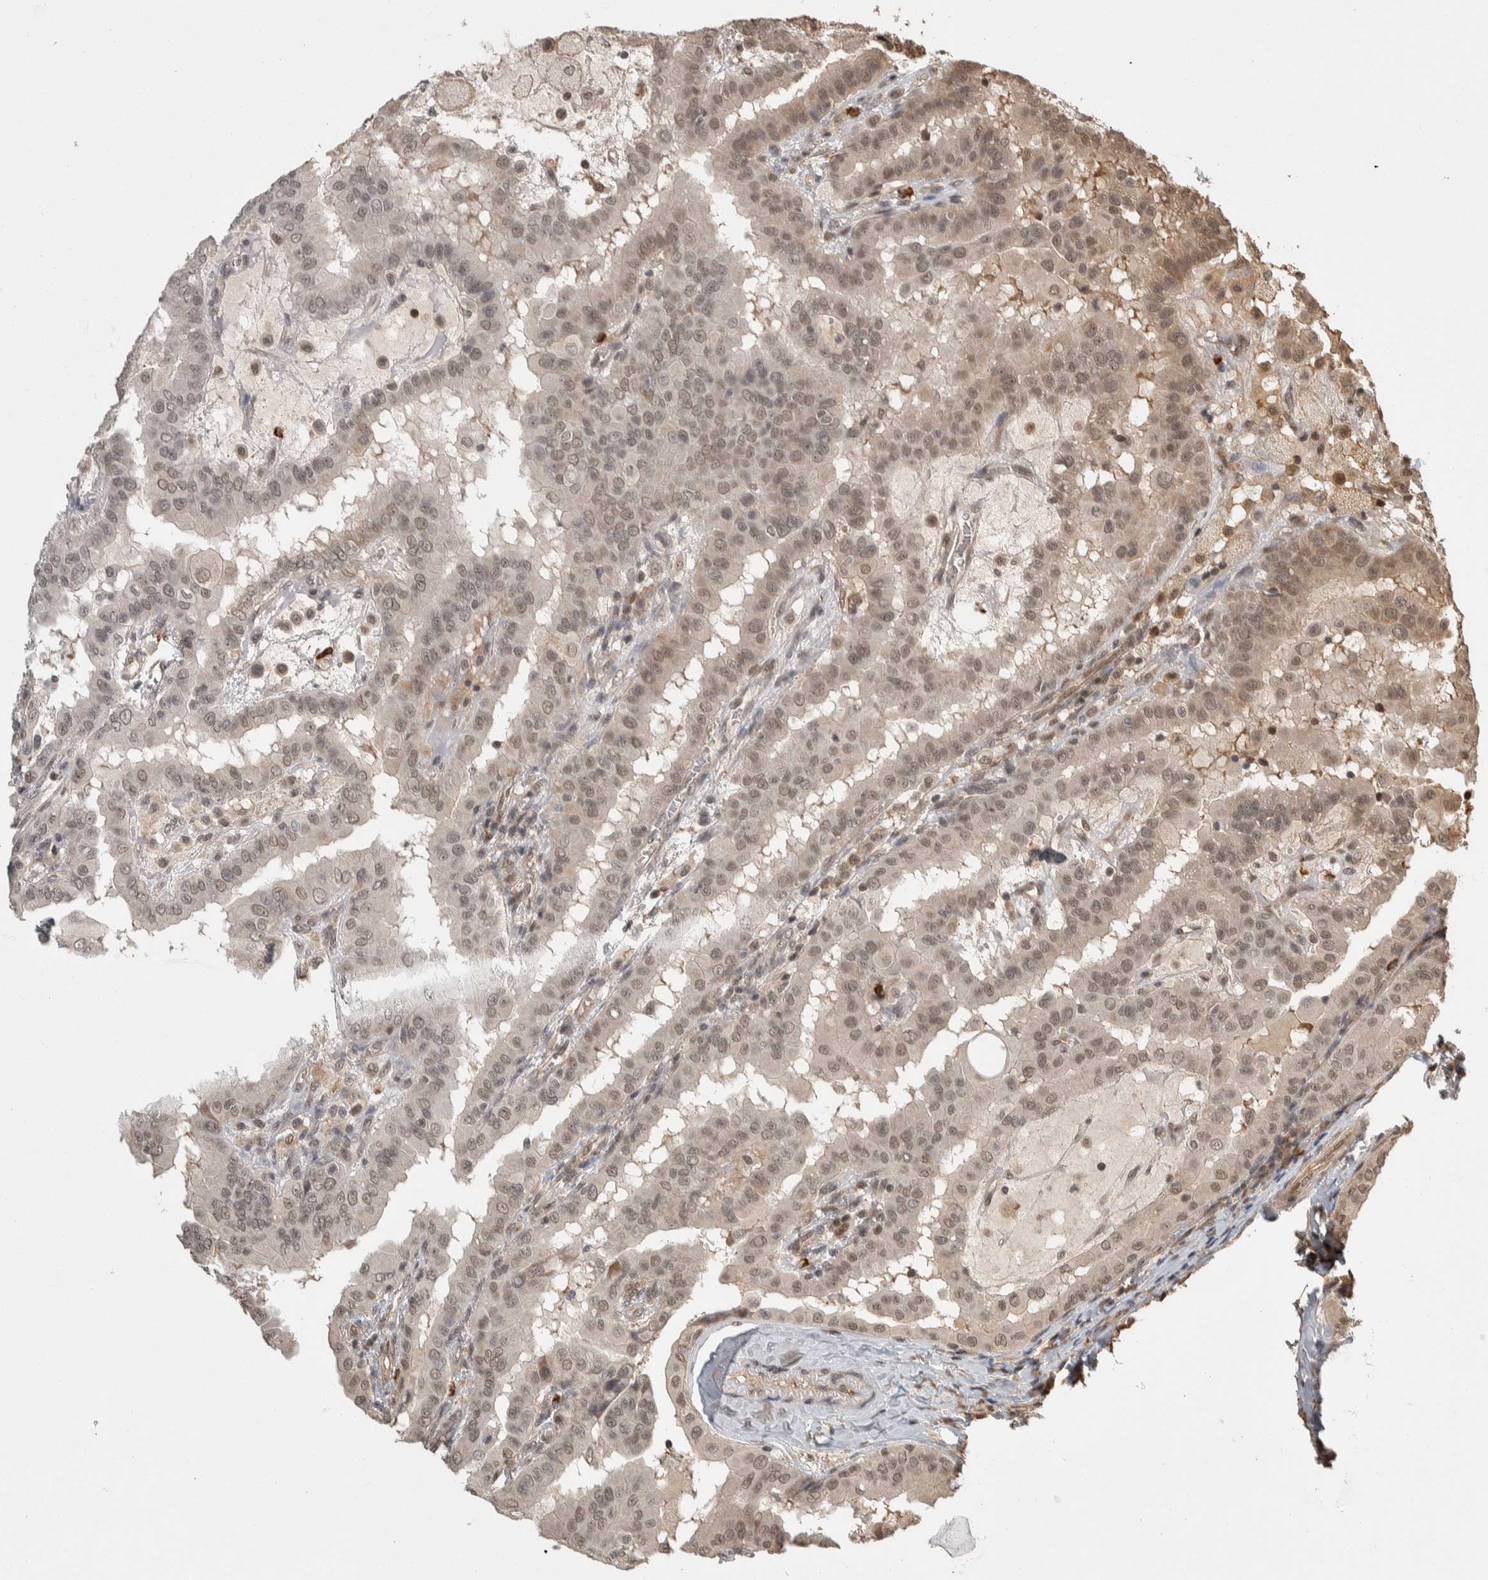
{"staining": {"intensity": "weak", "quantity": ">75%", "location": "cytoplasmic/membranous,nuclear"}, "tissue": "thyroid cancer", "cell_type": "Tumor cells", "image_type": "cancer", "snomed": [{"axis": "morphology", "description": "Papillary adenocarcinoma, NOS"}, {"axis": "topography", "description": "Thyroid gland"}], "caption": "Immunohistochemistry (IHC) histopathology image of thyroid papillary adenocarcinoma stained for a protein (brown), which exhibits low levels of weak cytoplasmic/membranous and nuclear staining in approximately >75% of tumor cells.", "gene": "ZNF592", "patient": {"sex": "male", "age": 33}}